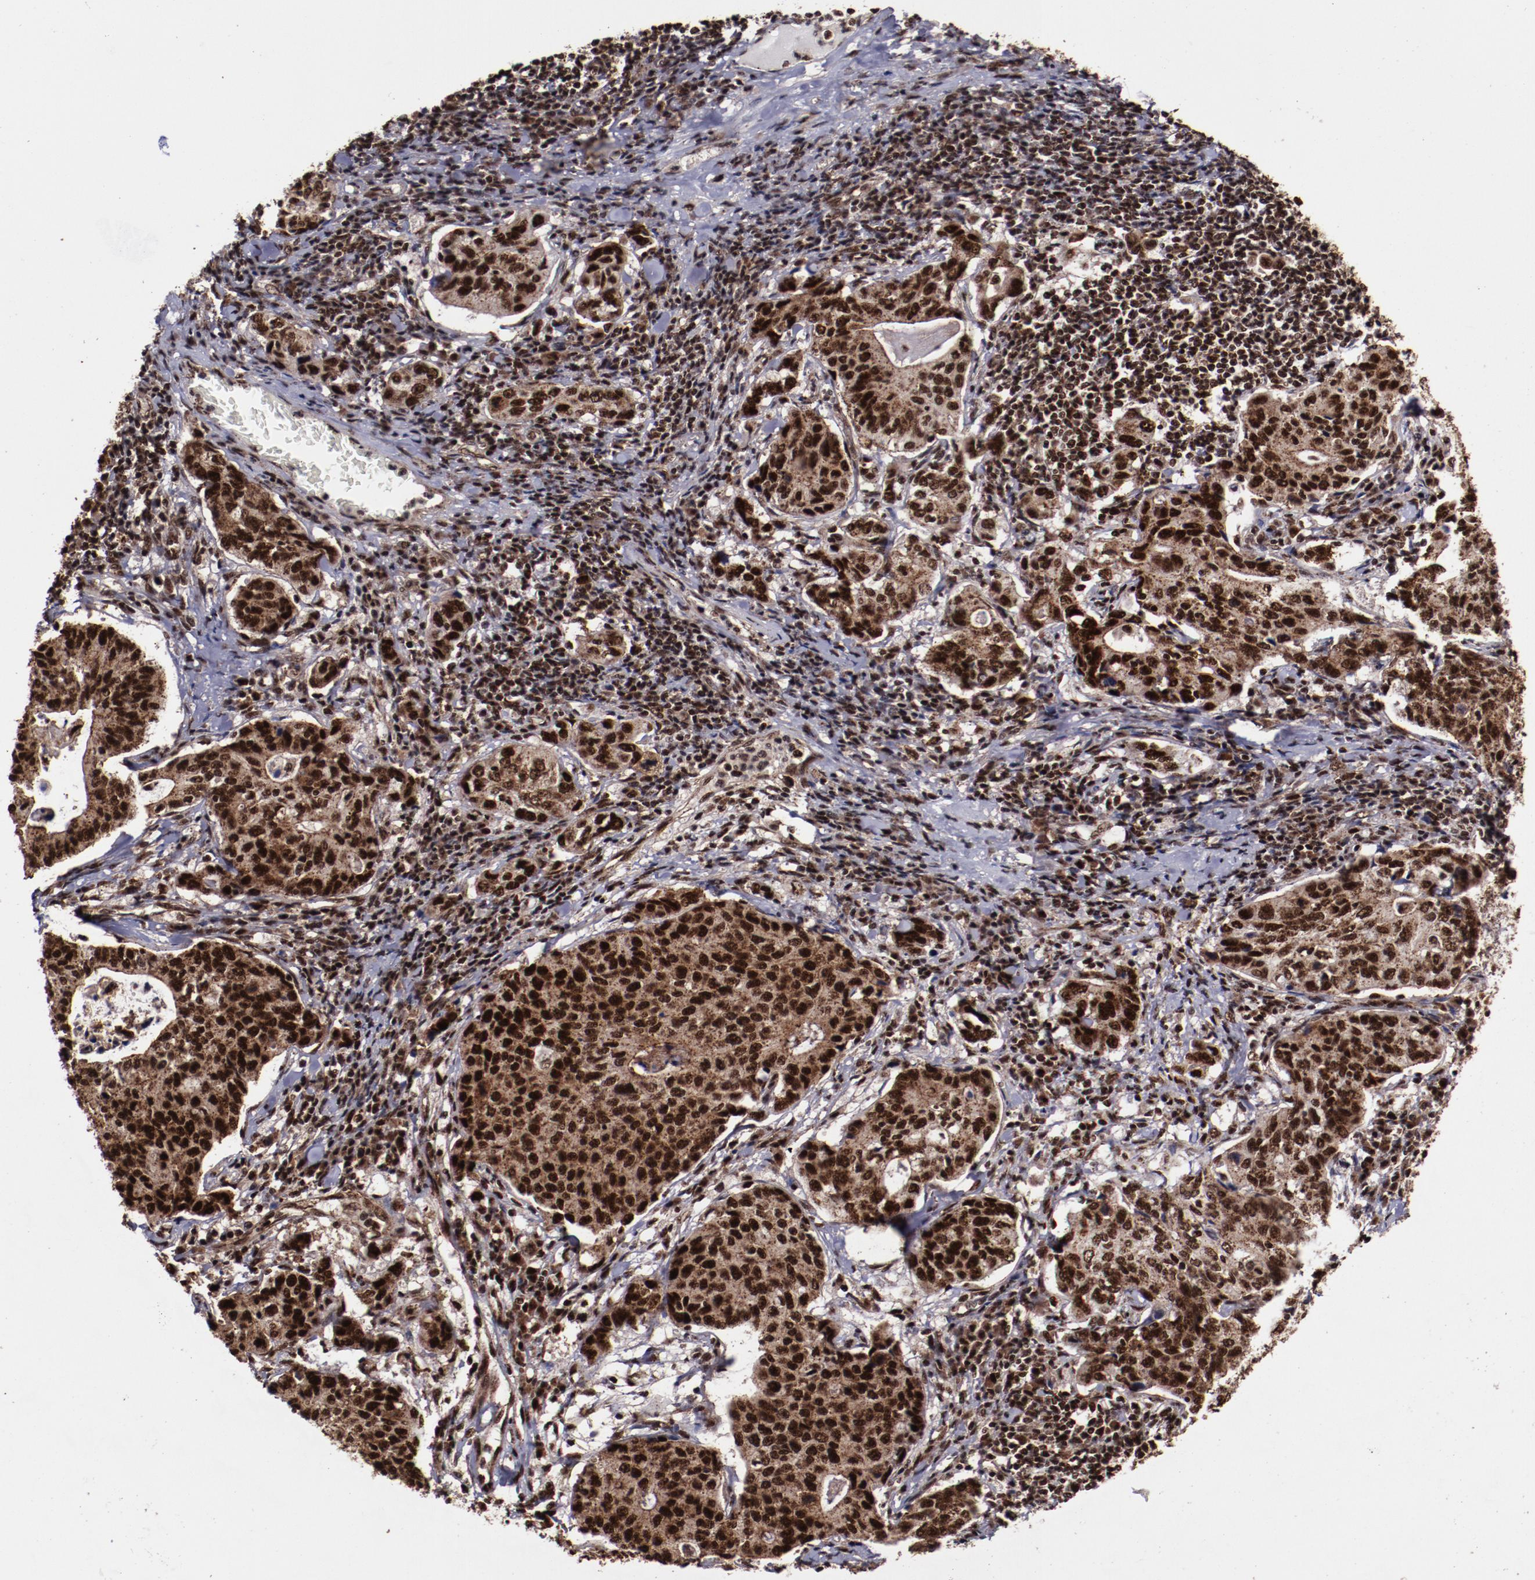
{"staining": {"intensity": "strong", "quantity": ">75%", "location": "cytoplasmic/membranous,nuclear"}, "tissue": "stomach cancer", "cell_type": "Tumor cells", "image_type": "cancer", "snomed": [{"axis": "morphology", "description": "Adenocarcinoma, NOS"}, {"axis": "topography", "description": "Esophagus"}, {"axis": "topography", "description": "Stomach"}], "caption": "This image displays immunohistochemistry staining of human adenocarcinoma (stomach), with high strong cytoplasmic/membranous and nuclear positivity in about >75% of tumor cells.", "gene": "SNW1", "patient": {"sex": "male", "age": 74}}